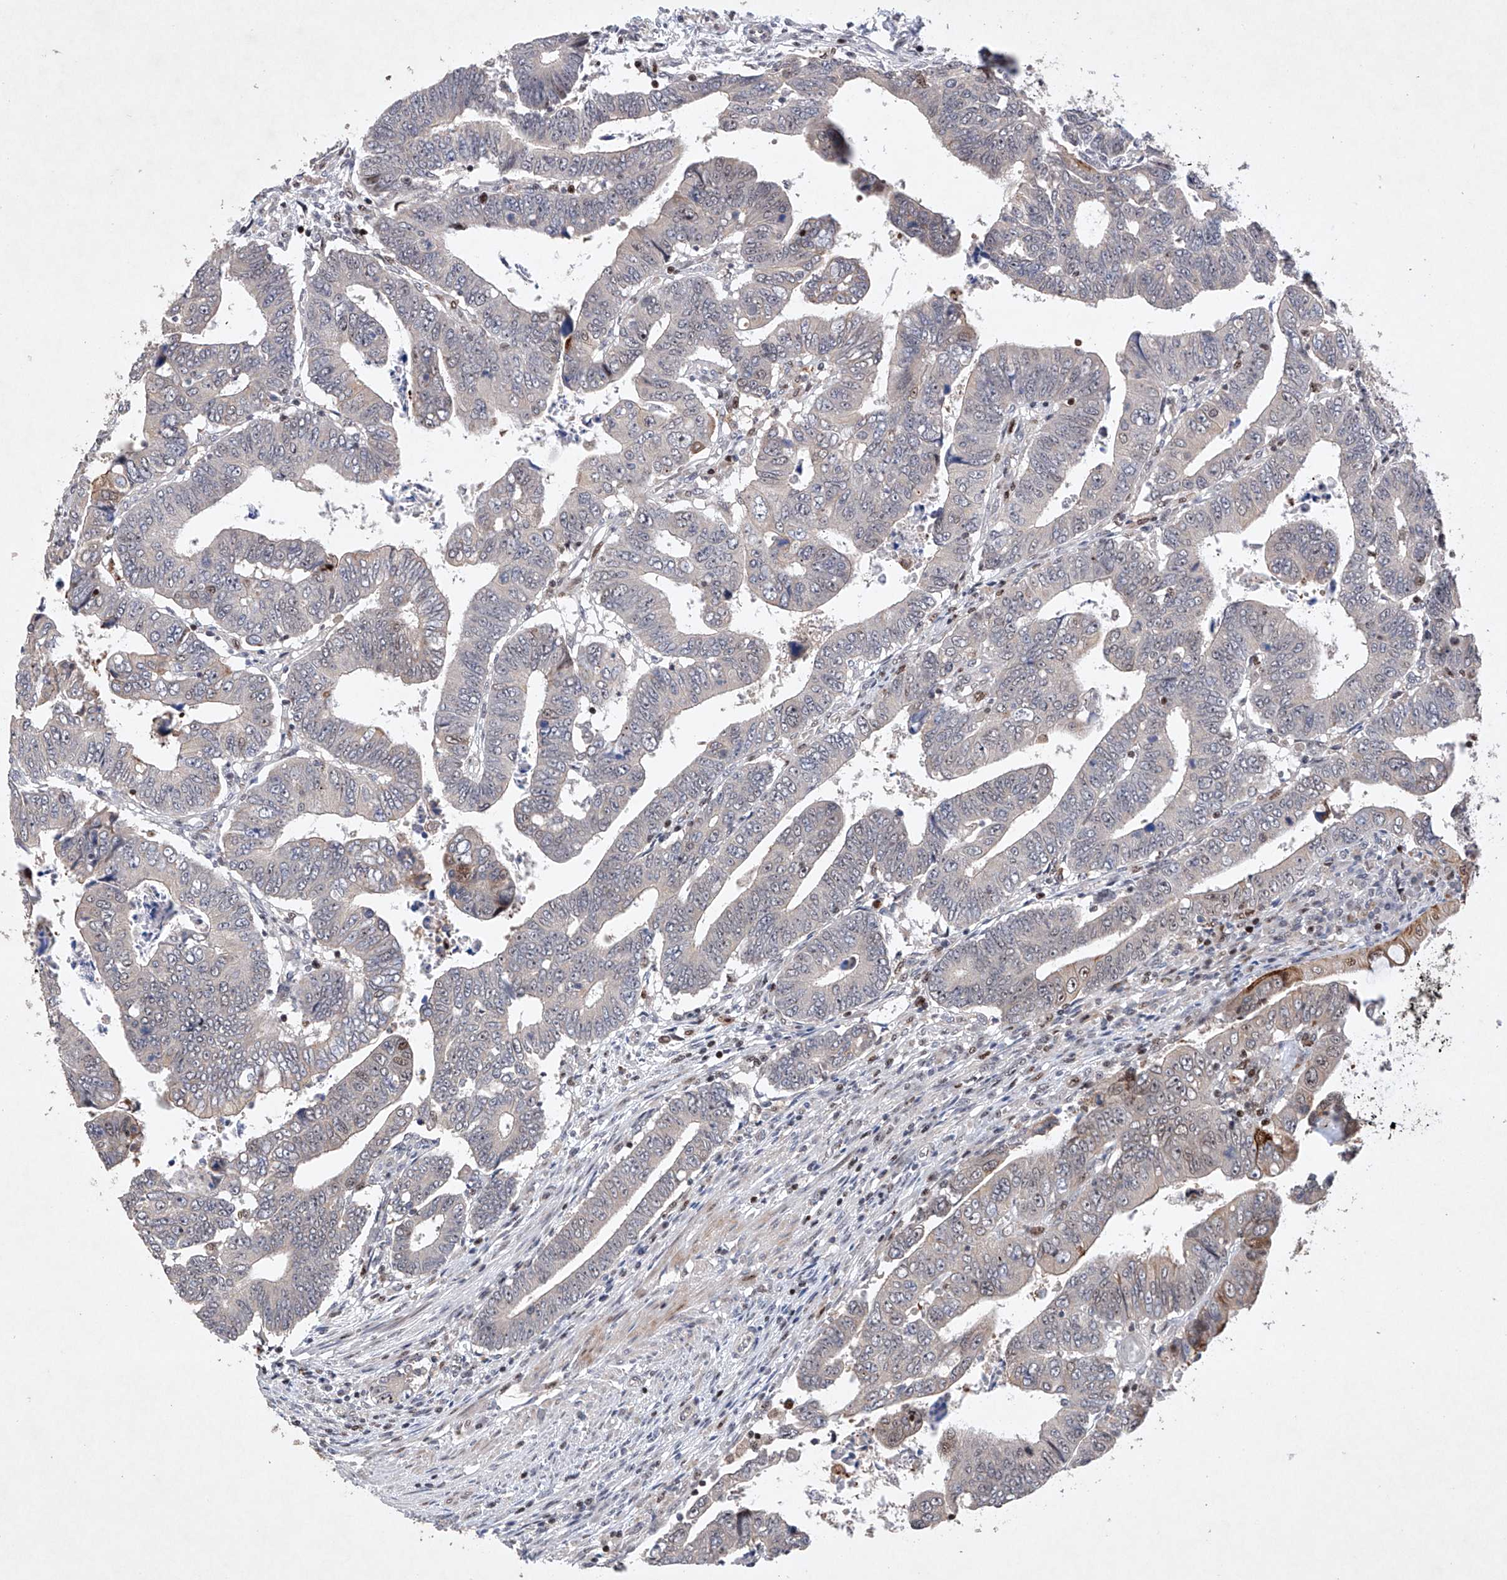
{"staining": {"intensity": "negative", "quantity": "none", "location": "none"}, "tissue": "colorectal cancer", "cell_type": "Tumor cells", "image_type": "cancer", "snomed": [{"axis": "morphology", "description": "Normal tissue, NOS"}, {"axis": "morphology", "description": "Adenocarcinoma, NOS"}, {"axis": "topography", "description": "Rectum"}], "caption": "The immunohistochemistry histopathology image has no significant expression in tumor cells of colorectal adenocarcinoma tissue. The staining was performed using DAB (3,3'-diaminobenzidine) to visualize the protein expression in brown, while the nuclei were stained in blue with hematoxylin (Magnification: 20x).", "gene": "AFG1L", "patient": {"sex": "female", "age": 65}}